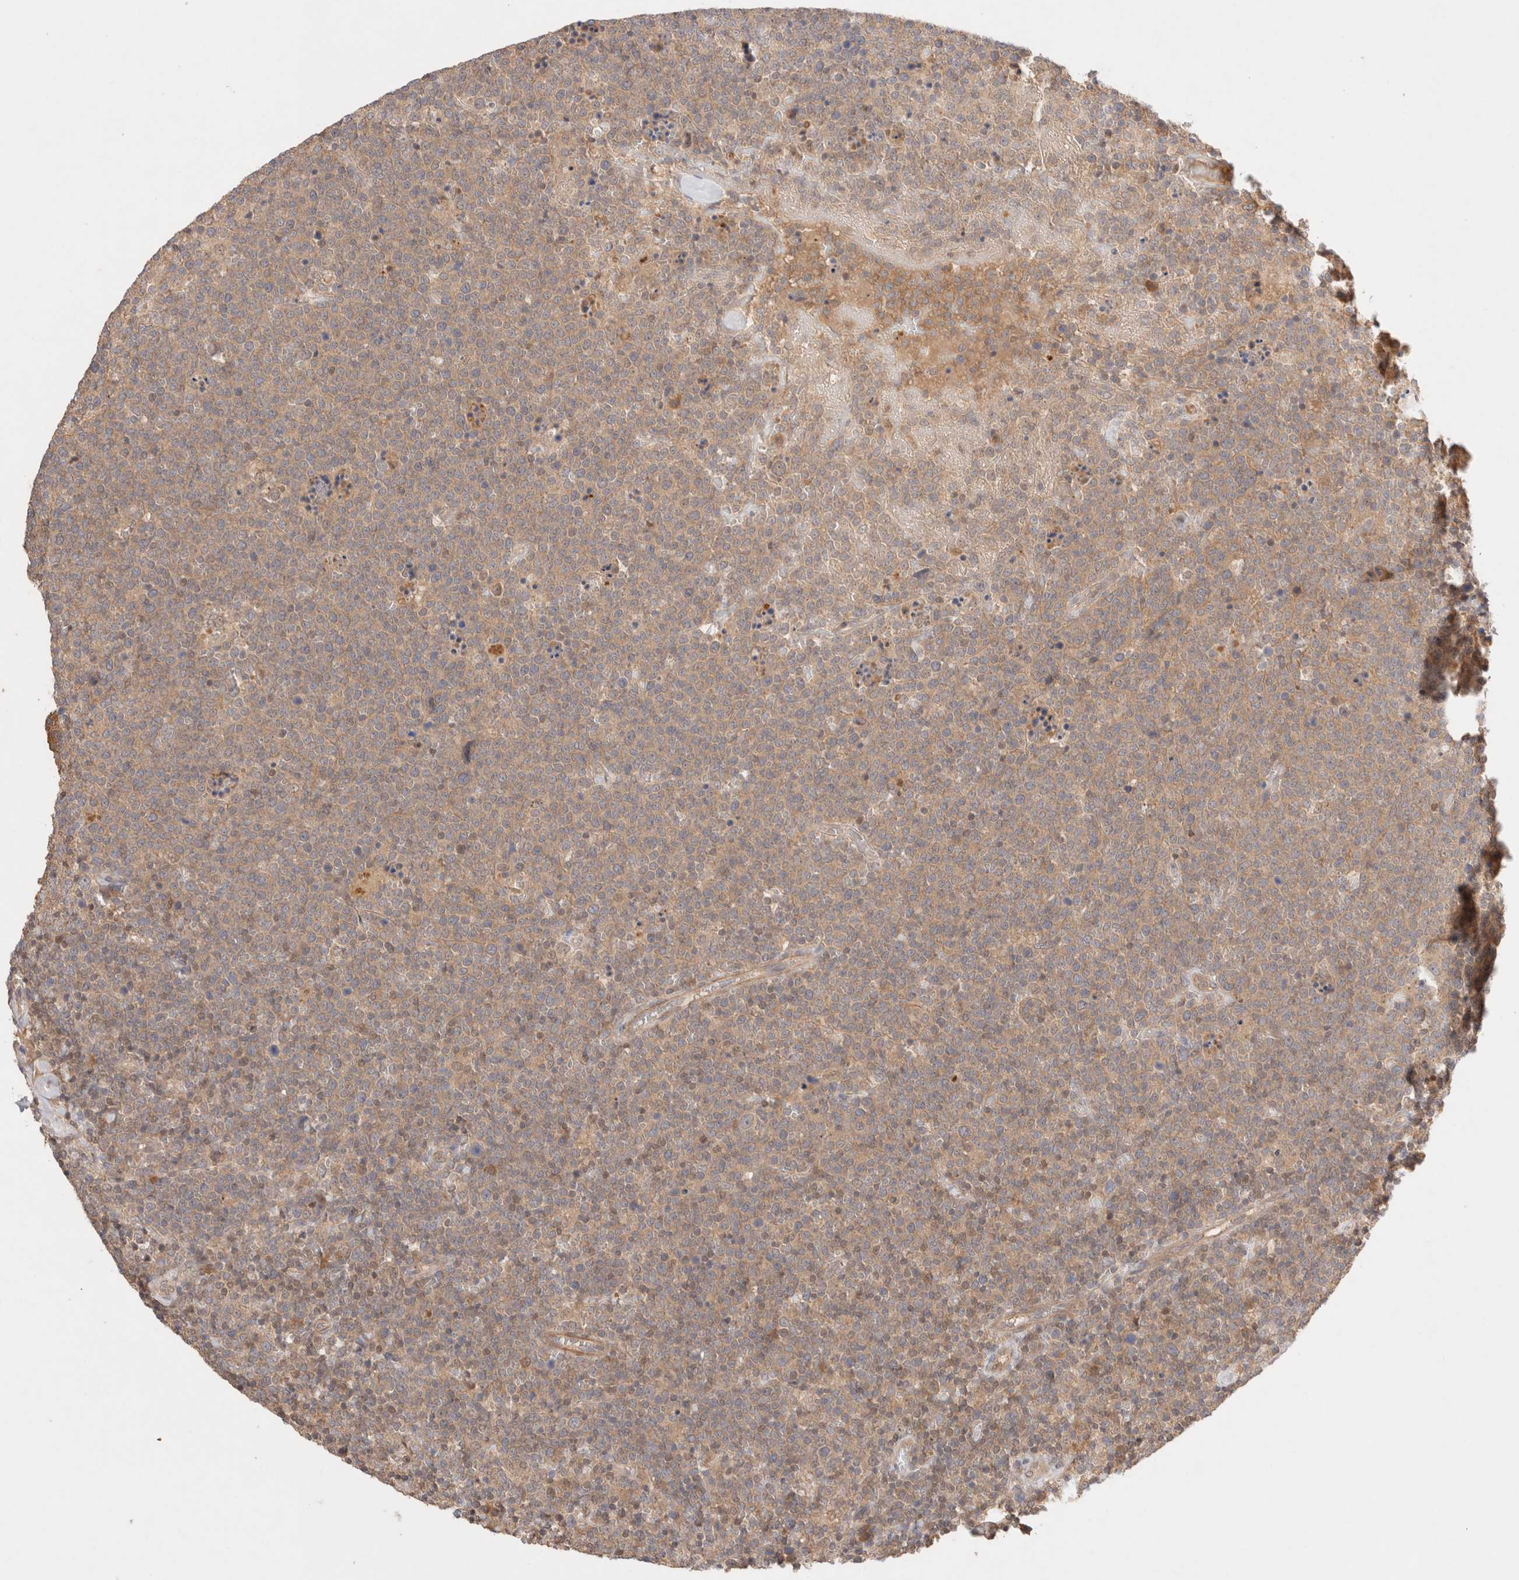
{"staining": {"intensity": "weak", "quantity": ">75%", "location": "cytoplasmic/membranous"}, "tissue": "lymphoma", "cell_type": "Tumor cells", "image_type": "cancer", "snomed": [{"axis": "morphology", "description": "Malignant lymphoma, non-Hodgkin's type, High grade"}, {"axis": "topography", "description": "Lymph node"}], "caption": "IHC of human high-grade malignant lymphoma, non-Hodgkin's type exhibits low levels of weak cytoplasmic/membranous positivity in approximately >75% of tumor cells.", "gene": "CARNMT1", "patient": {"sex": "male", "age": 61}}